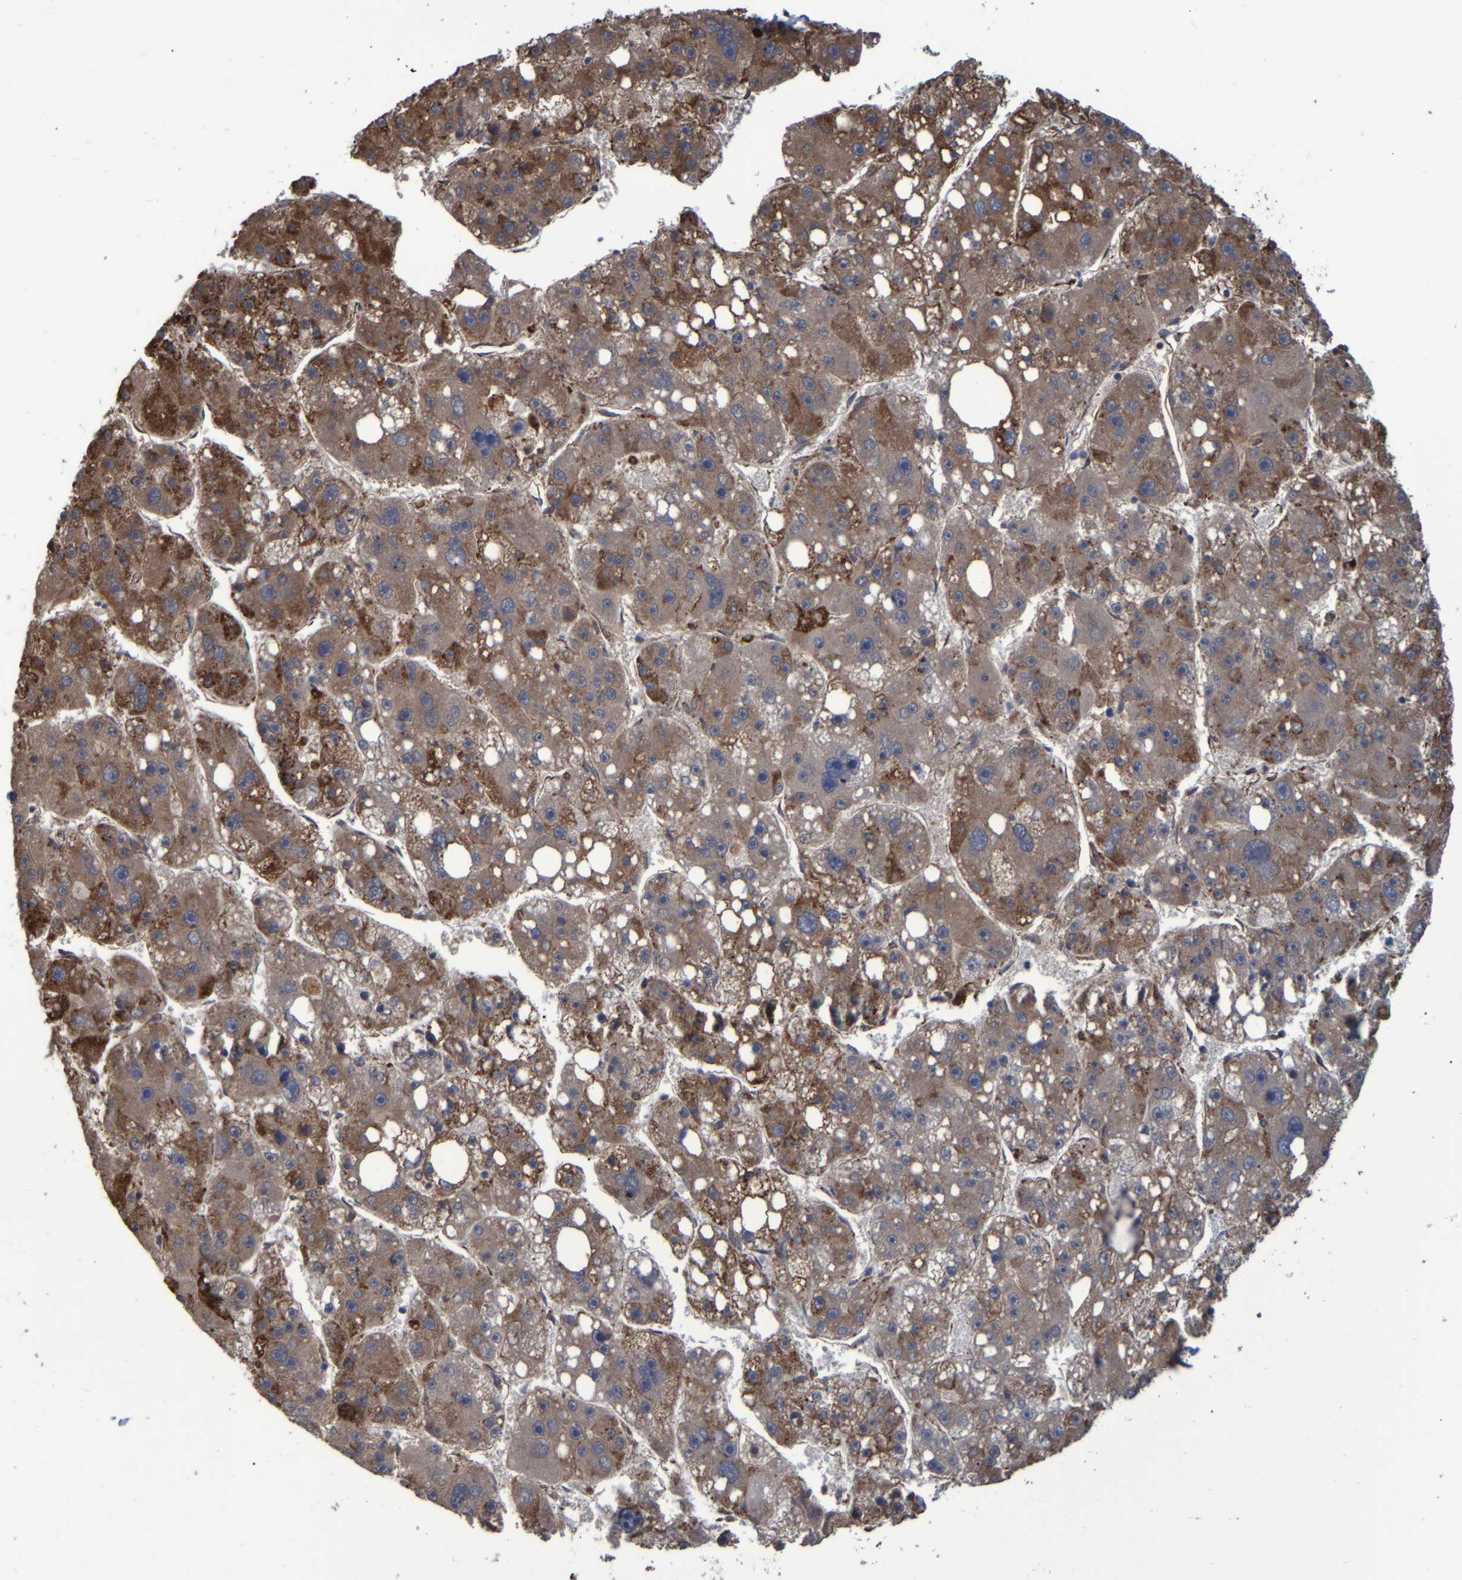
{"staining": {"intensity": "moderate", "quantity": ">75%", "location": "cytoplasmic/membranous"}, "tissue": "liver cancer", "cell_type": "Tumor cells", "image_type": "cancer", "snomed": [{"axis": "morphology", "description": "Carcinoma, Hepatocellular, NOS"}, {"axis": "topography", "description": "Liver"}], "caption": "Liver cancer stained with a brown dye shows moderate cytoplasmic/membranous positive staining in about >75% of tumor cells.", "gene": "SPAG5", "patient": {"sex": "female", "age": 61}}